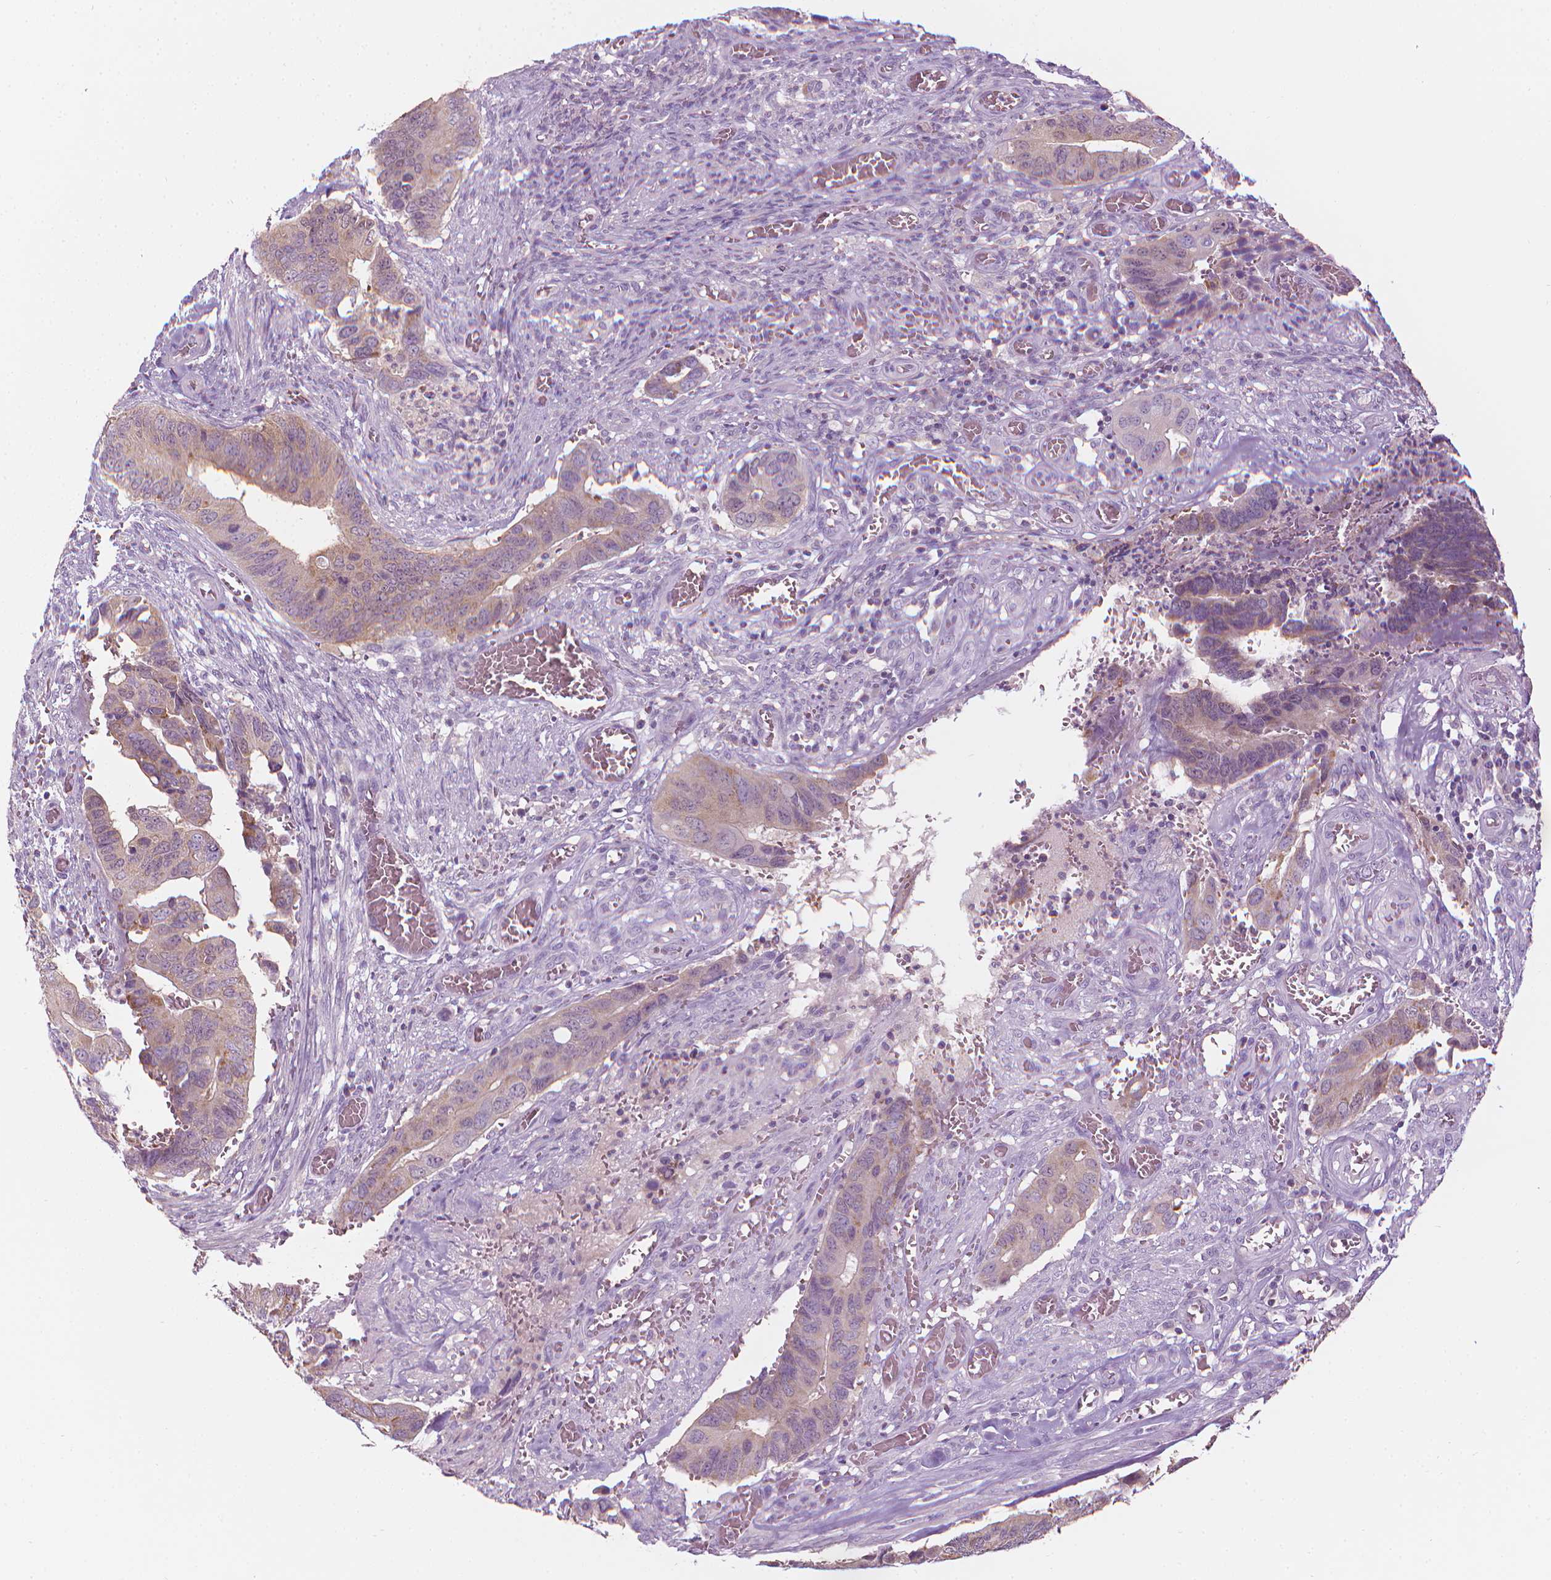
{"staining": {"intensity": "moderate", "quantity": "25%-75%", "location": "cytoplasmic/membranous"}, "tissue": "colorectal cancer", "cell_type": "Tumor cells", "image_type": "cancer", "snomed": [{"axis": "morphology", "description": "Adenocarcinoma, NOS"}, {"axis": "topography", "description": "Colon"}], "caption": "Colorectal cancer stained with DAB immunohistochemistry (IHC) reveals medium levels of moderate cytoplasmic/membranous positivity in approximately 25%-75% of tumor cells.", "gene": "SHMT1", "patient": {"sex": "male", "age": 49}}